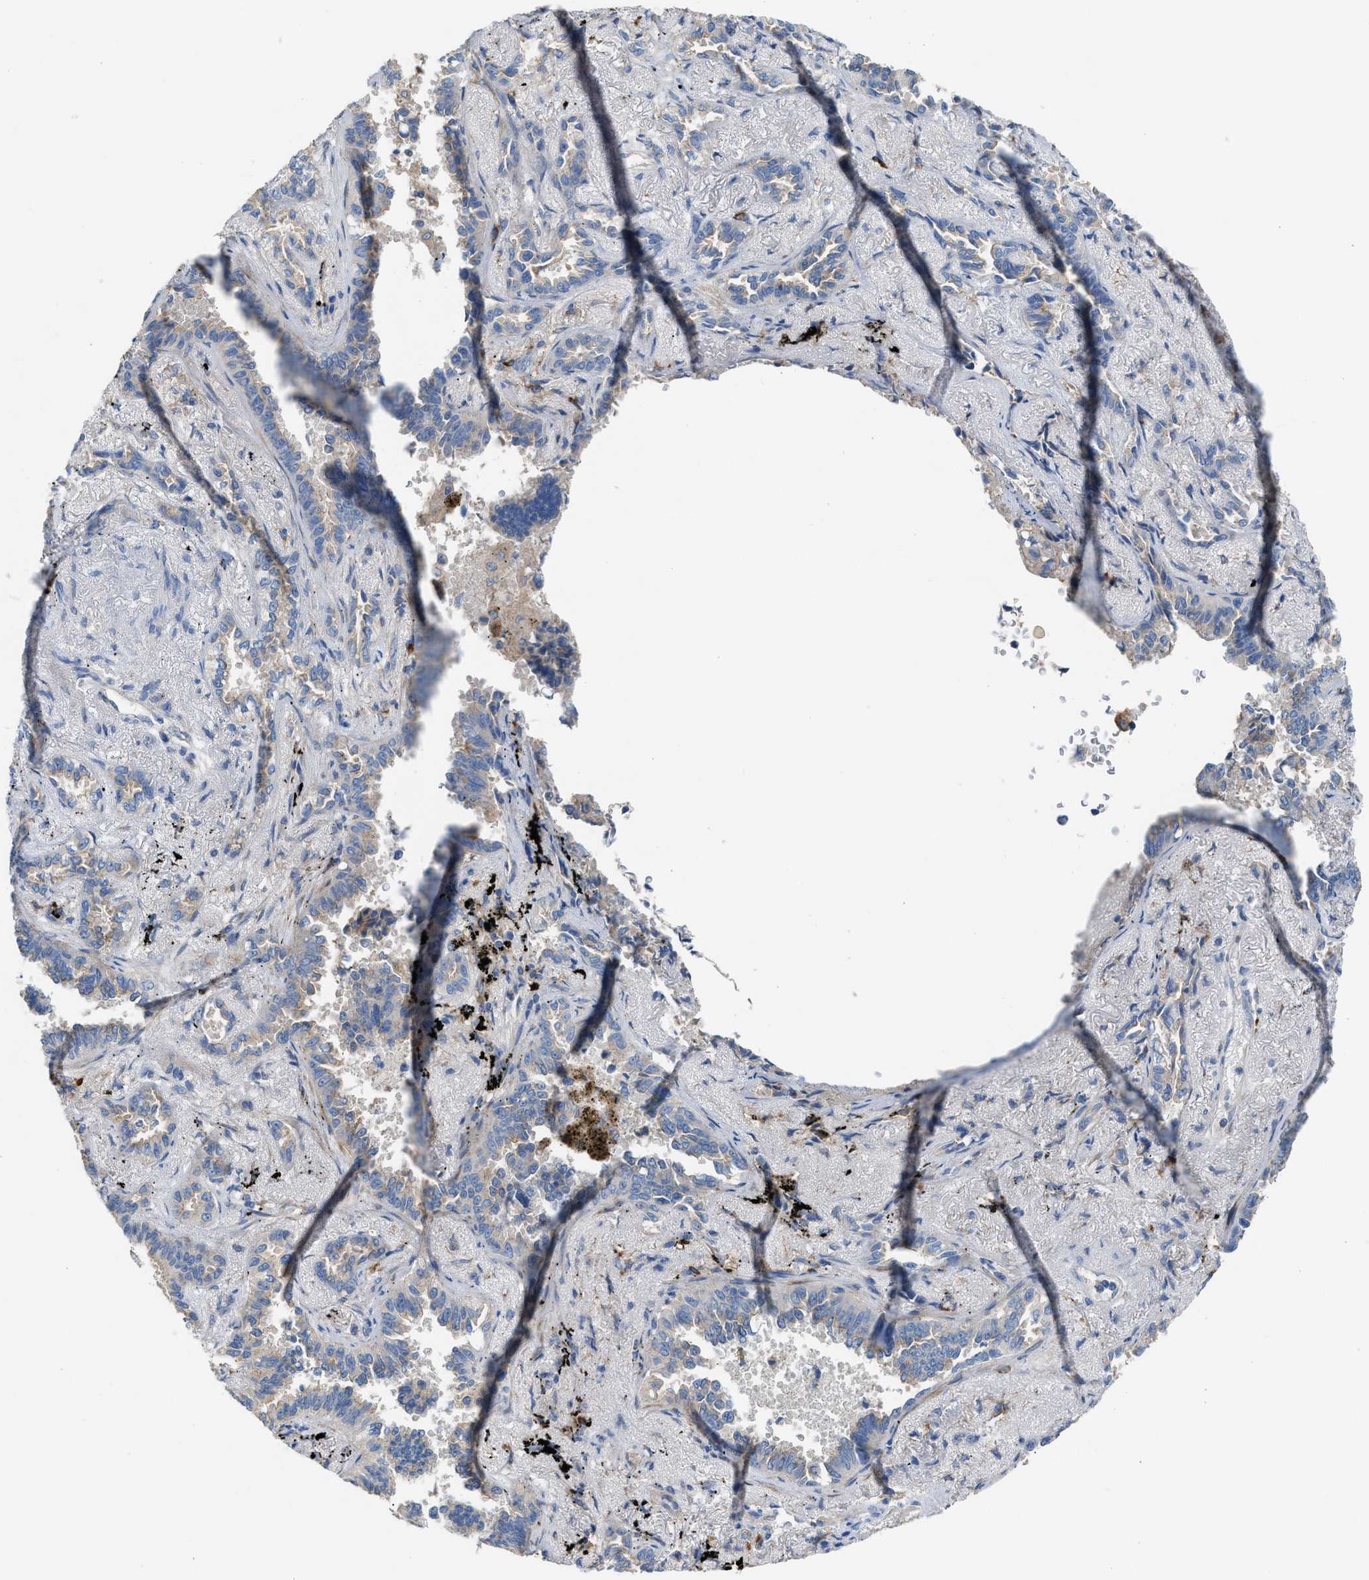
{"staining": {"intensity": "negative", "quantity": "none", "location": "none"}, "tissue": "lung cancer", "cell_type": "Tumor cells", "image_type": "cancer", "snomed": [{"axis": "morphology", "description": "Adenocarcinoma, NOS"}, {"axis": "topography", "description": "Lung"}], "caption": "Lung adenocarcinoma was stained to show a protein in brown. There is no significant staining in tumor cells.", "gene": "AOAH", "patient": {"sex": "male", "age": 59}}